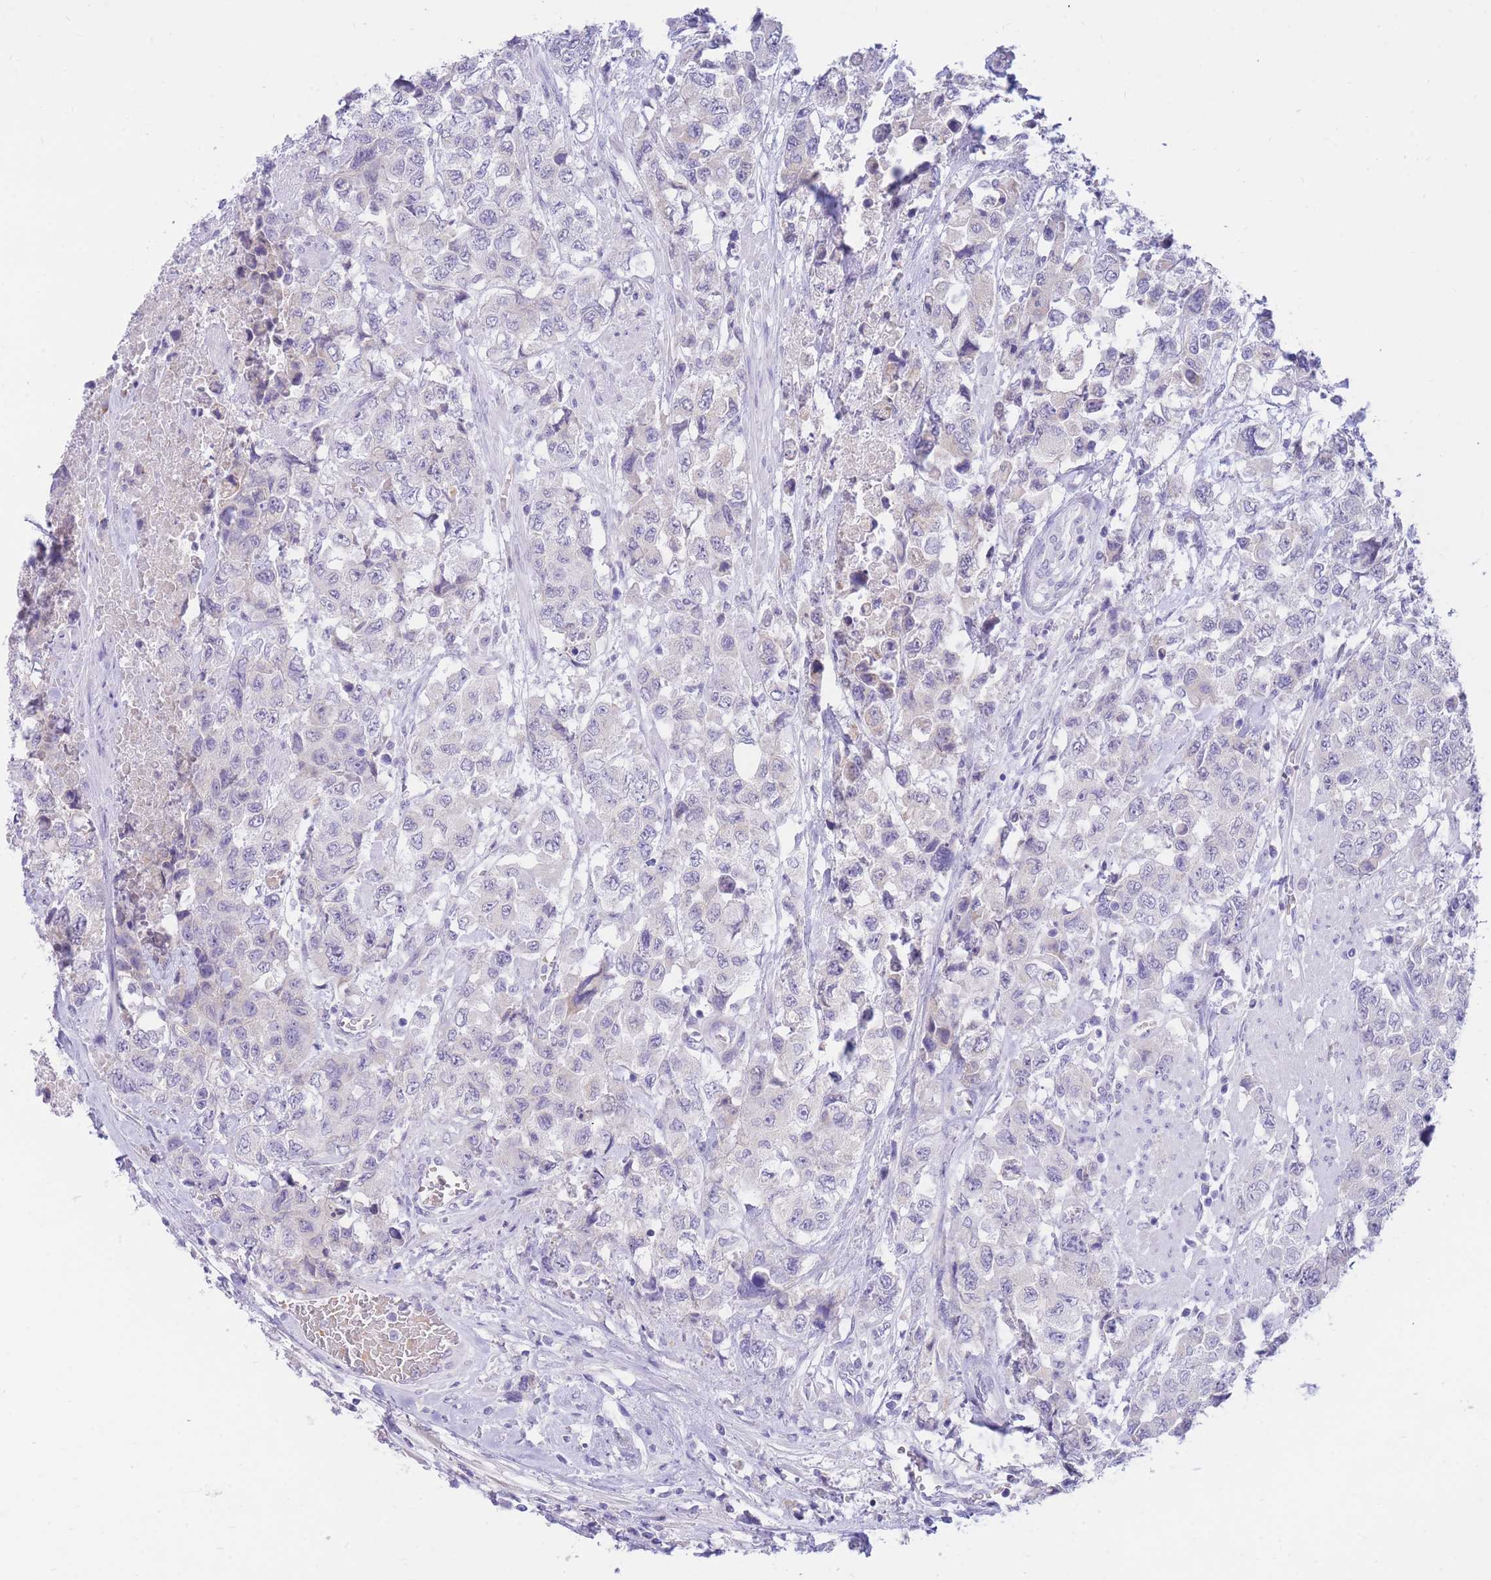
{"staining": {"intensity": "negative", "quantity": "none", "location": "none"}, "tissue": "urothelial cancer", "cell_type": "Tumor cells", "image_type": "cancer", "snomed": [{"axis": "morphology", "description": "Urothelial carcinoma, High grade"}, {"axis": "topography", "description": "Urinary bladder"}], "caption": "A photomicrograph of human high-grade urothelial carcinoma is negative for staining in tumor cells.", "gene": "SSUH2", "patient": {"sex": "female", "age": 78}}